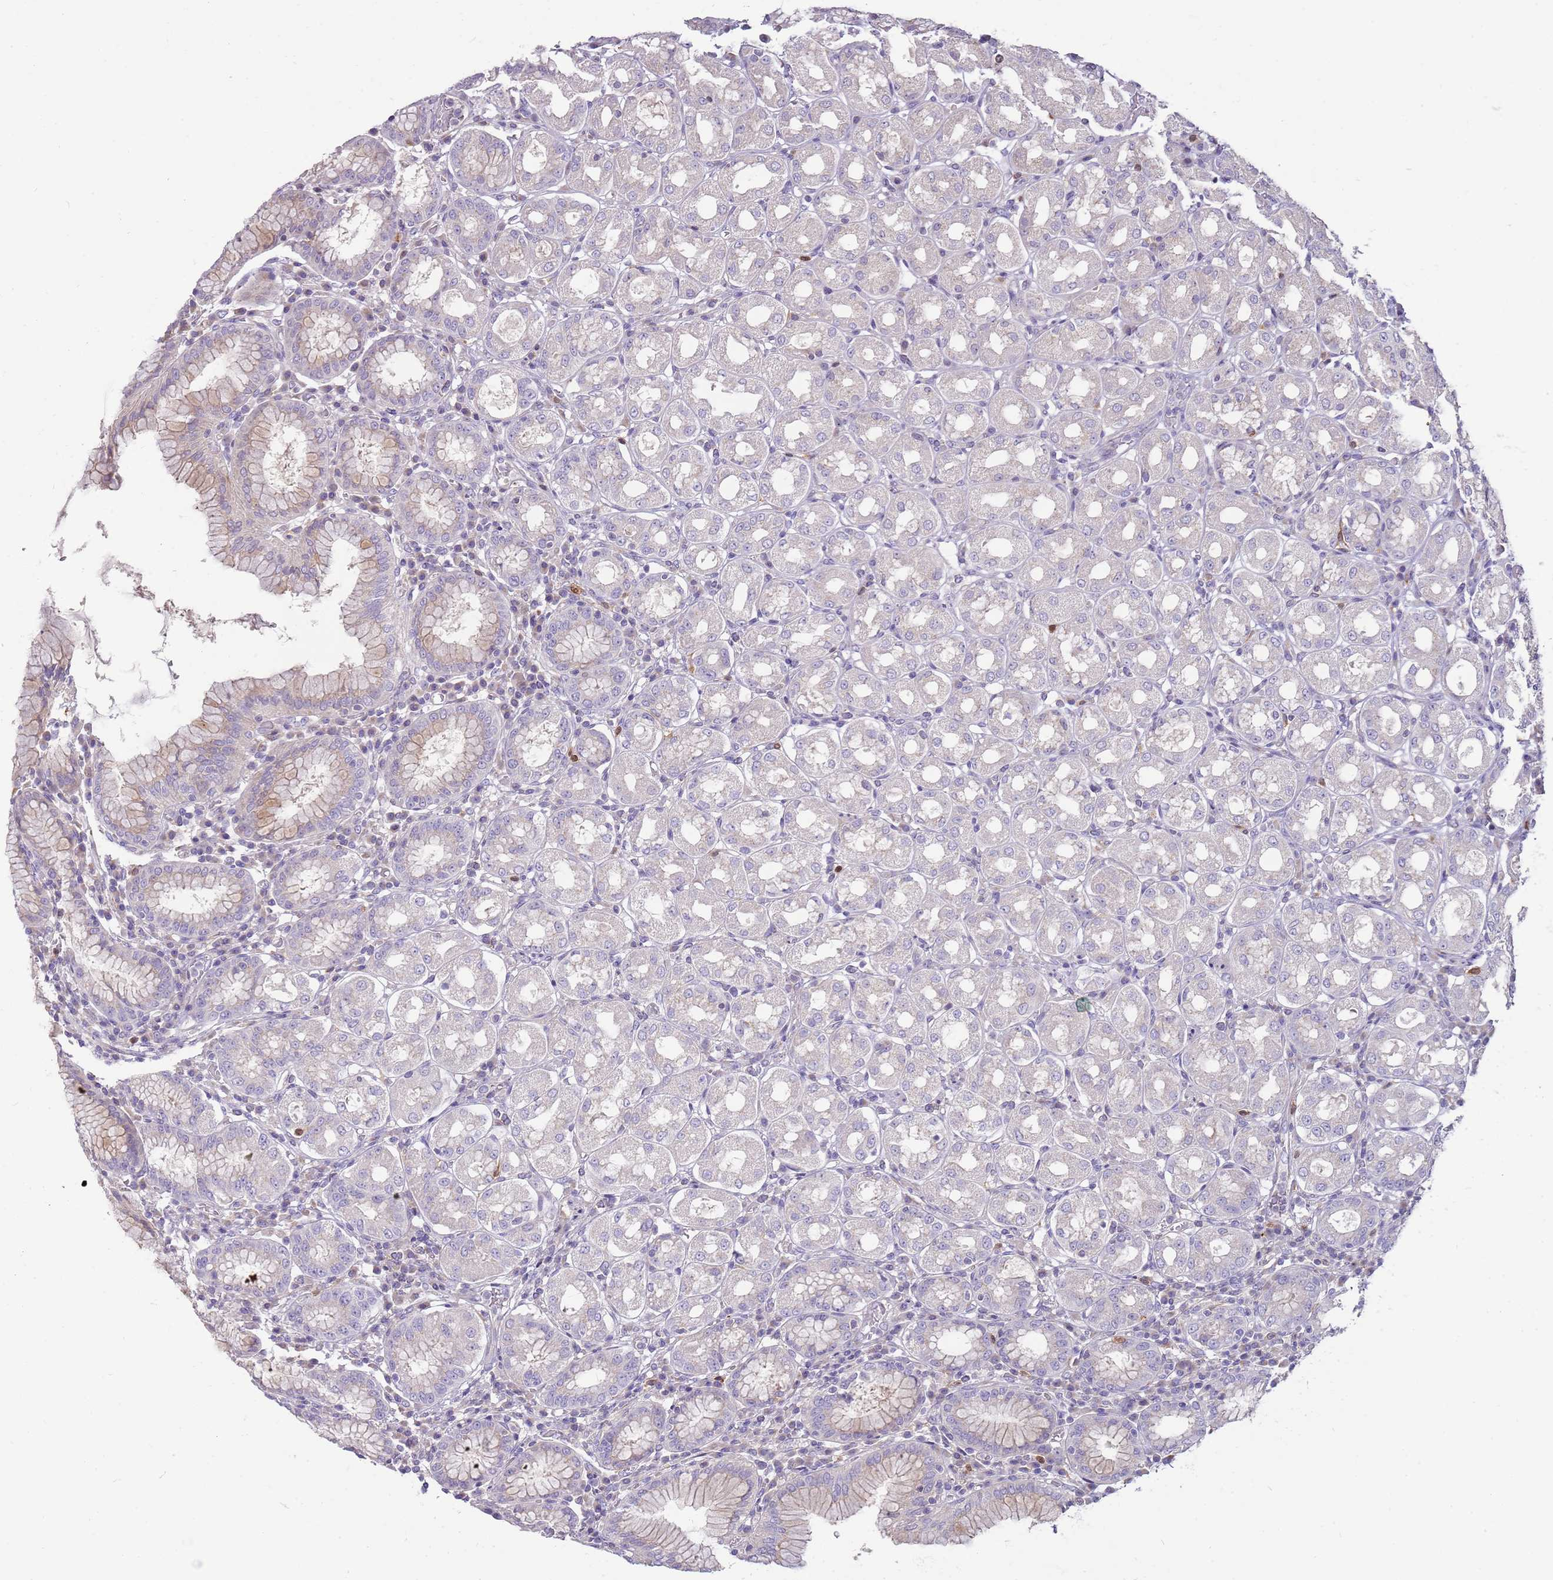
{"staining": {"intensity": "negative", "quantity": "none", "location": "none"}, "tissue": "stomach", "cell_type": "Glandular cells", "image_type": "normal", "snomed": [{"axis": "morphology", "description": "Normal tissue, NOS"}, {"axis": "topography", "description": "Stomach"}, {"axis": "topography", "description": "Stomach, lower"}], "caption": "Immunohistochemistry photomicrograph of unremarkable stomach stained for a protein (brown), which reveals no expression in glandular cells. Brightfield microscopy of IHC stained with DAB (brown) and hematoxylin (blue), captured at high magnification.", "gene": "DIPK1C", "patient": {"sex": "female", "age": 56}}